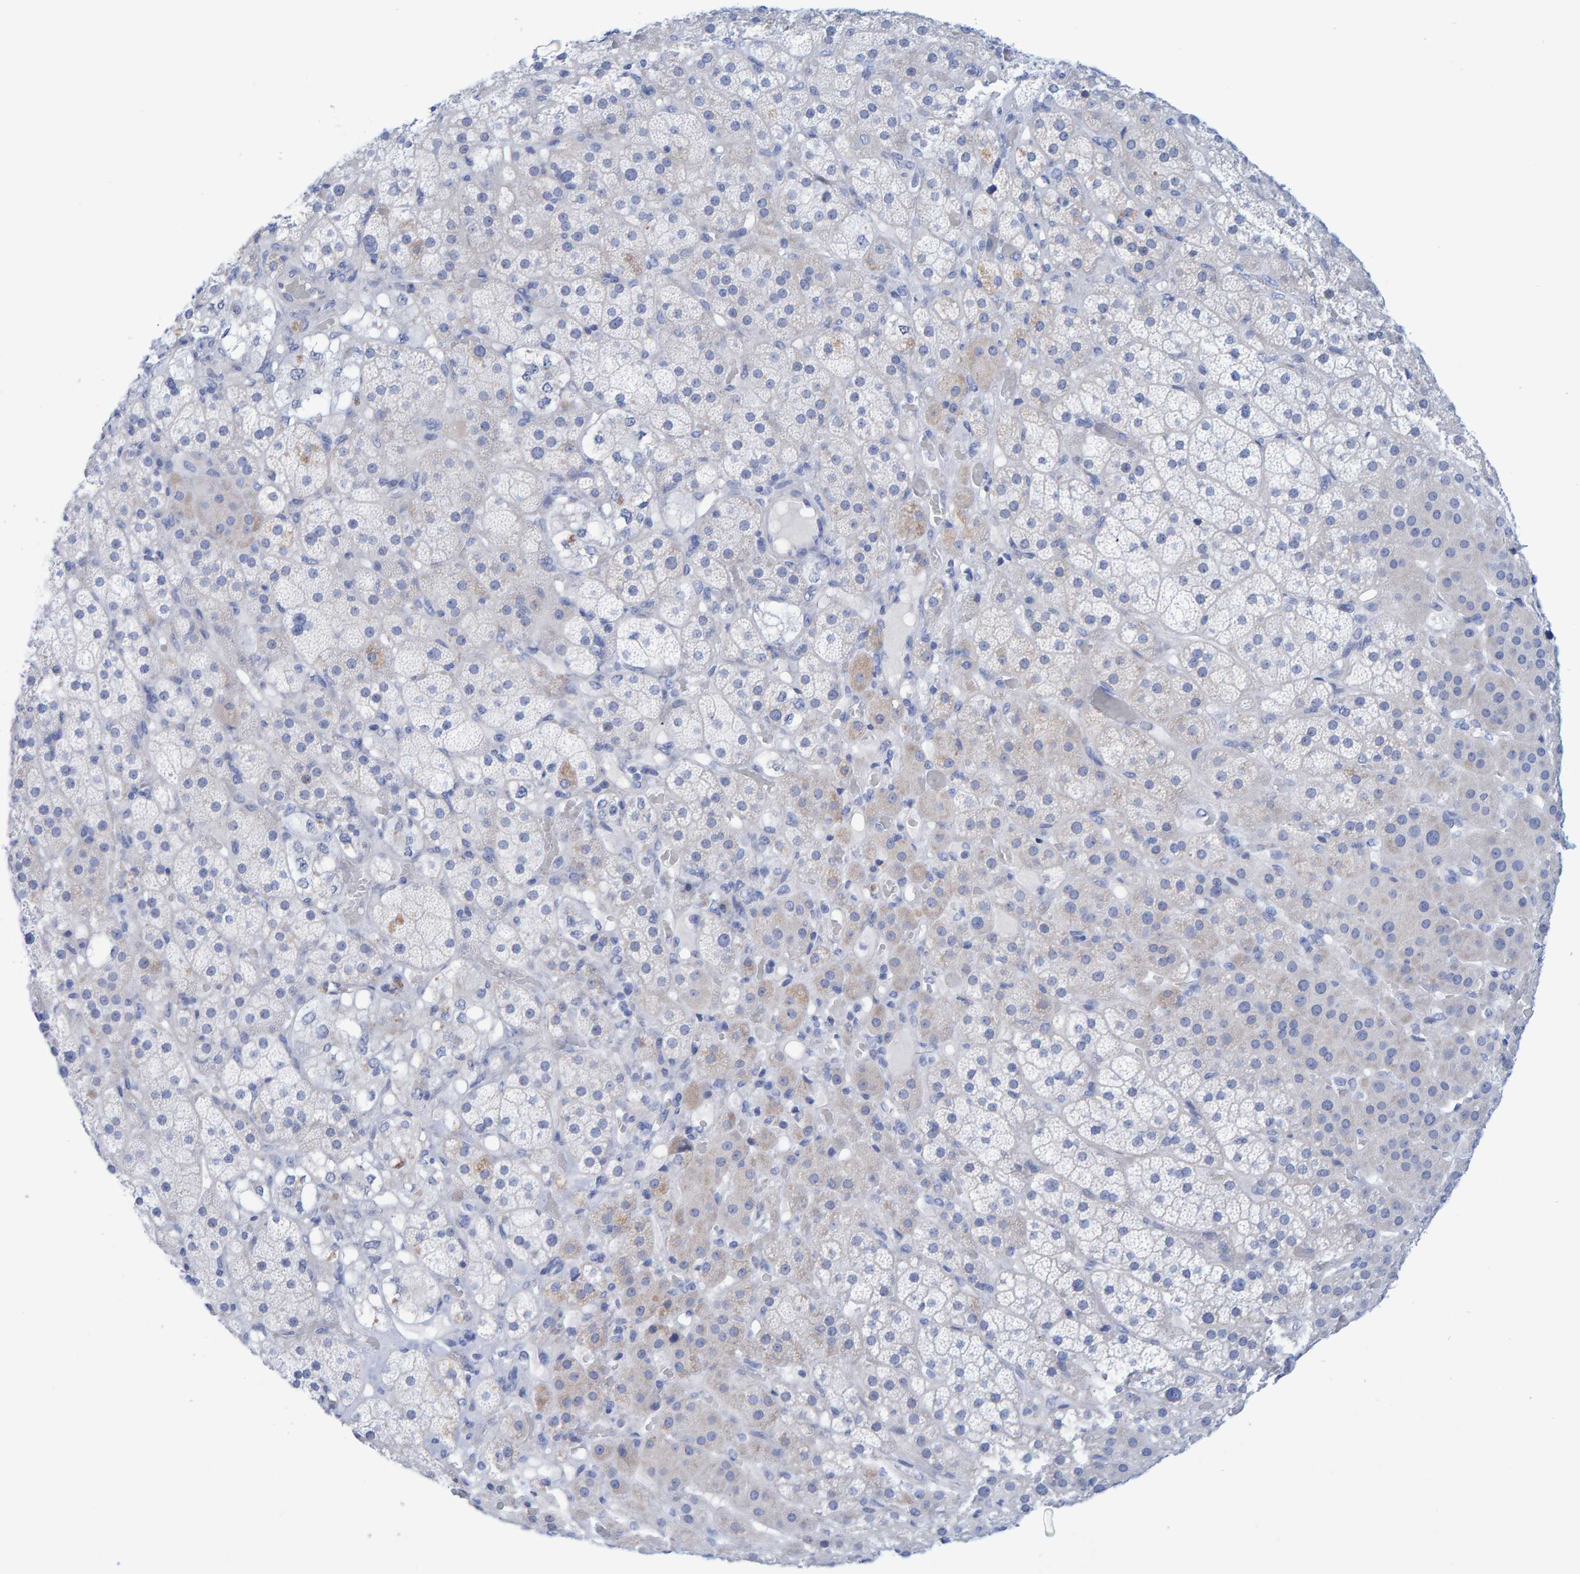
{"staining": {"intensity": "weak", "quantity": "<25%", "location": "cytoplasmic/membranous"}, "tissue": "adrenal gland", "cell_type": "Glandular cells", "image_type": "normal", "snomed": [{"axis": "morphology", "description": "Normal tissue, NOS"}, {"axis": "topography", "description": "Adrenal gland"}], "caption": "Histopathology image shows no significant protein expression in glandular cells of unremarkable adrenal gland.", "gene": "JAKMIP3", "patient": {"sex": "male", "age": 57}}